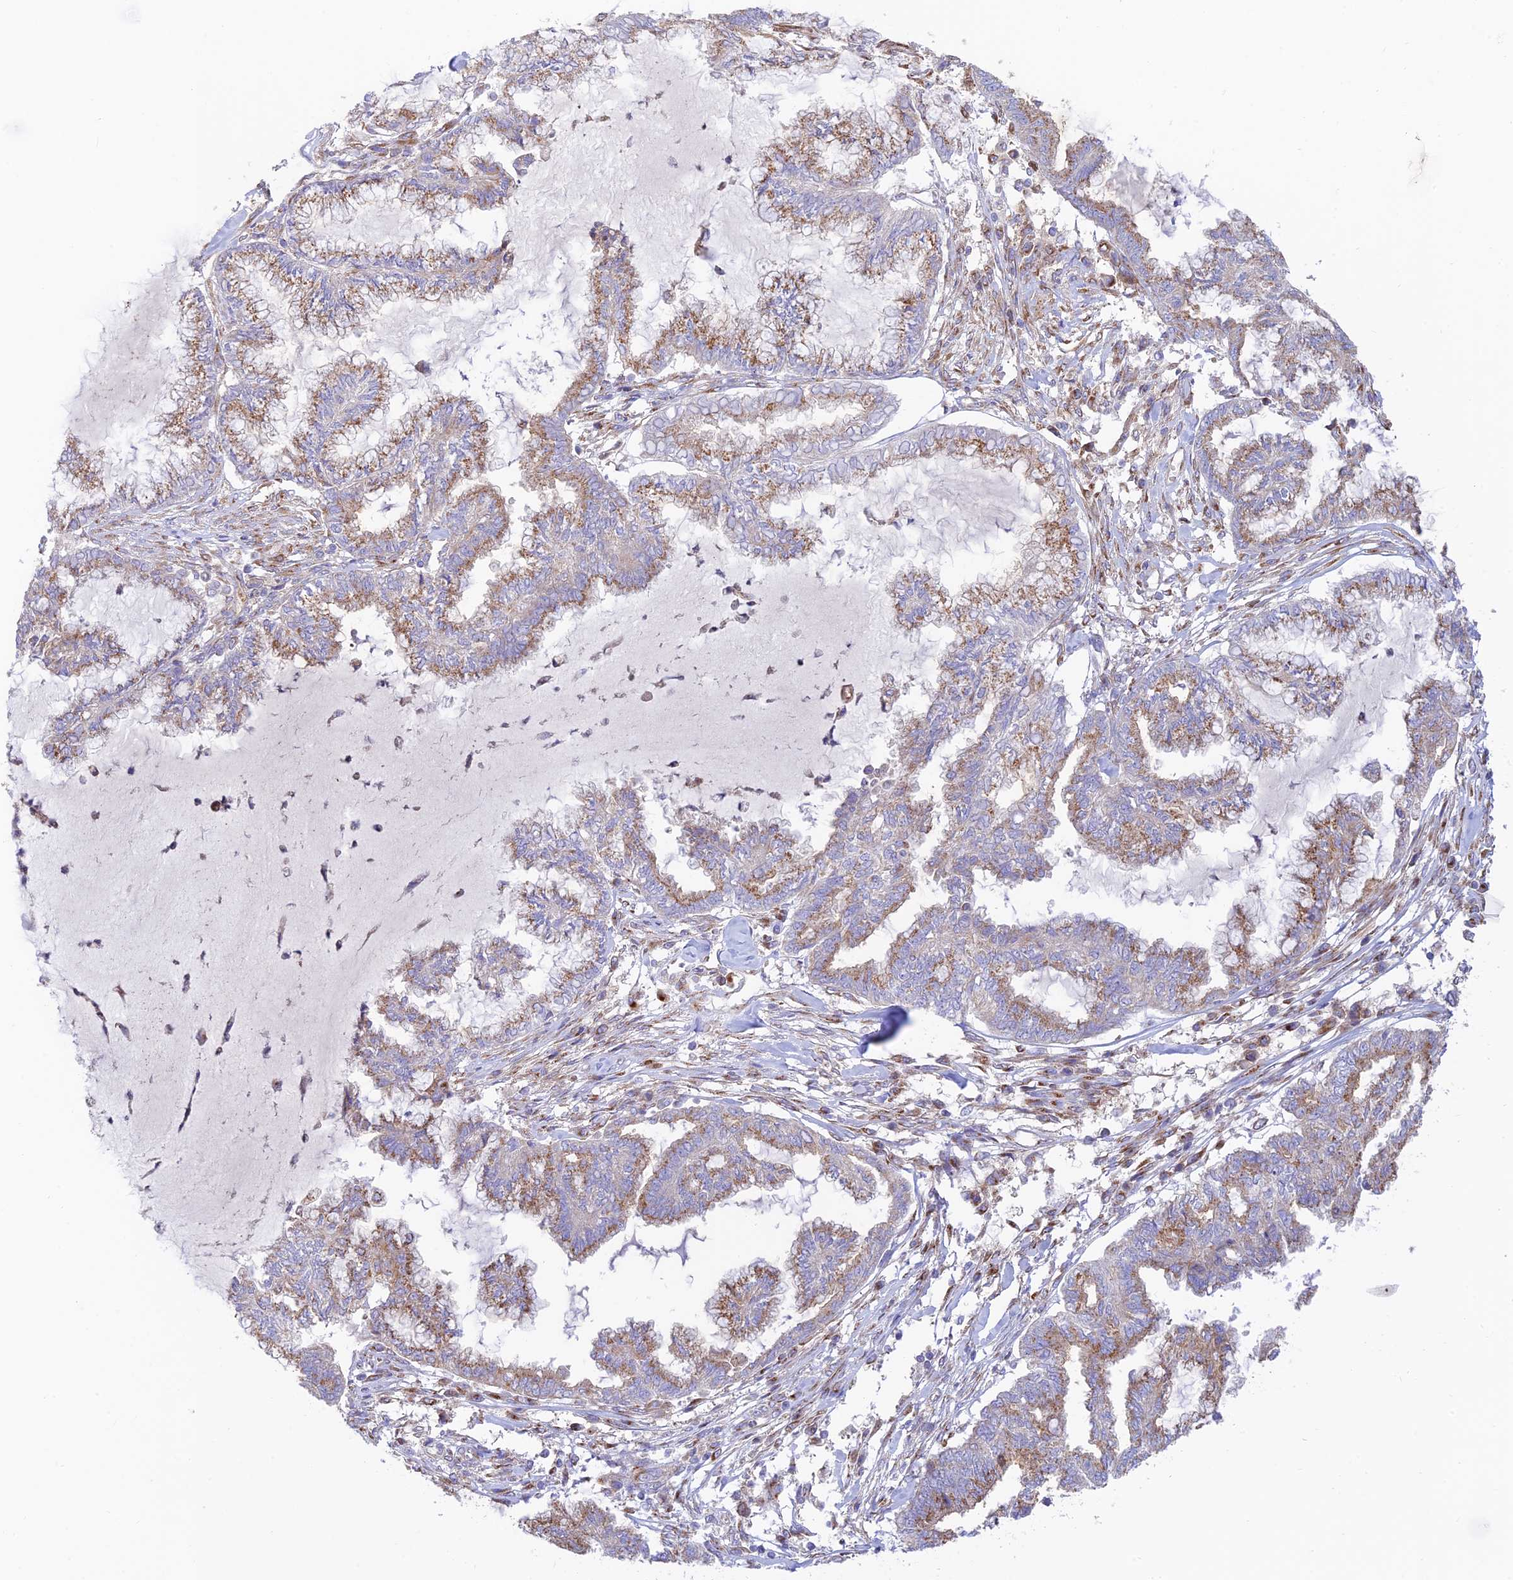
{"staining": {"intensity": "moderate", "quantity": "25%-75%", "location": "cytoplasmic/membranous"}, "tissue": "endometrial cancer", "cell_type": "Tumor cells", "image_type": "cancer", "snomed": [{"axis": "morphology", "description": "Adenocarcinoma, NOS"}, {"axis": "topography", "description": "Endometrium"}], "caption": "Immunohistochemical staining of human endometrial cancer (adenocarcinoma) demonstrates medium levels of moderate cytoplasmic/membranous expression in about 25%-75% of tumor cells. Nuclei are stained in blue.", "gene": "GOLGA3", "patient": {"sex": "female", "age": 86}}